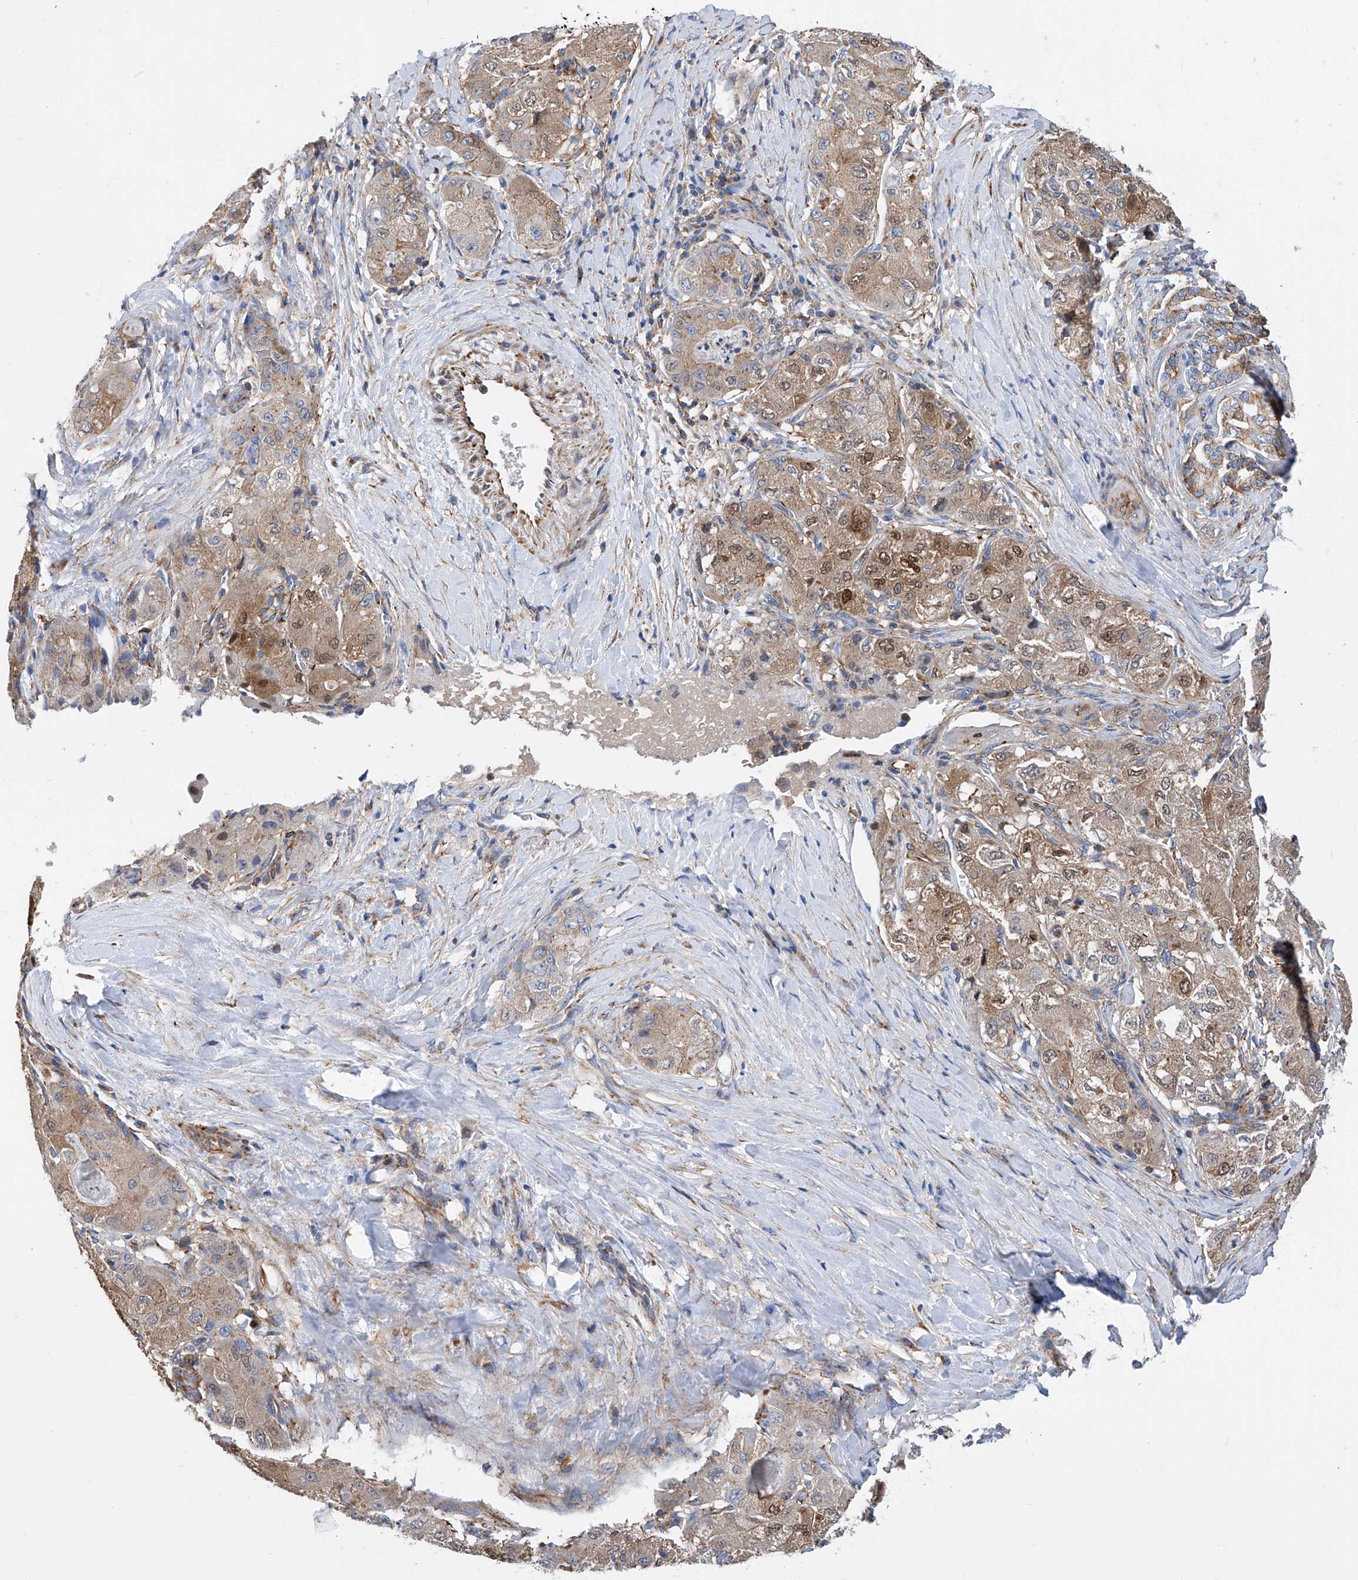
{"staining": {"intensity": "moderate", "quantity": "25%-75%", "location": "cytoplasmic/membranous,nuclear"}, "tissue": "liver cancer", "cell_type": "Tumor cells", "image_type": "cancer", "snomed": [{"axis": "morphology", "description": "Carcinoma, Hepatocellular, NOS"}, {"axis": "topography", "description": "Liver"}], "caption": "Liver cancer (hepatocellular carcinoma) was stained to show a protein in brown. There is medium levels of moderate cytoplasmic/membranous and nuclear expression in approximately 25%-75% of tumor cells.", "gene": "GPT", "patient": {"sex": "male", "age": 80}}